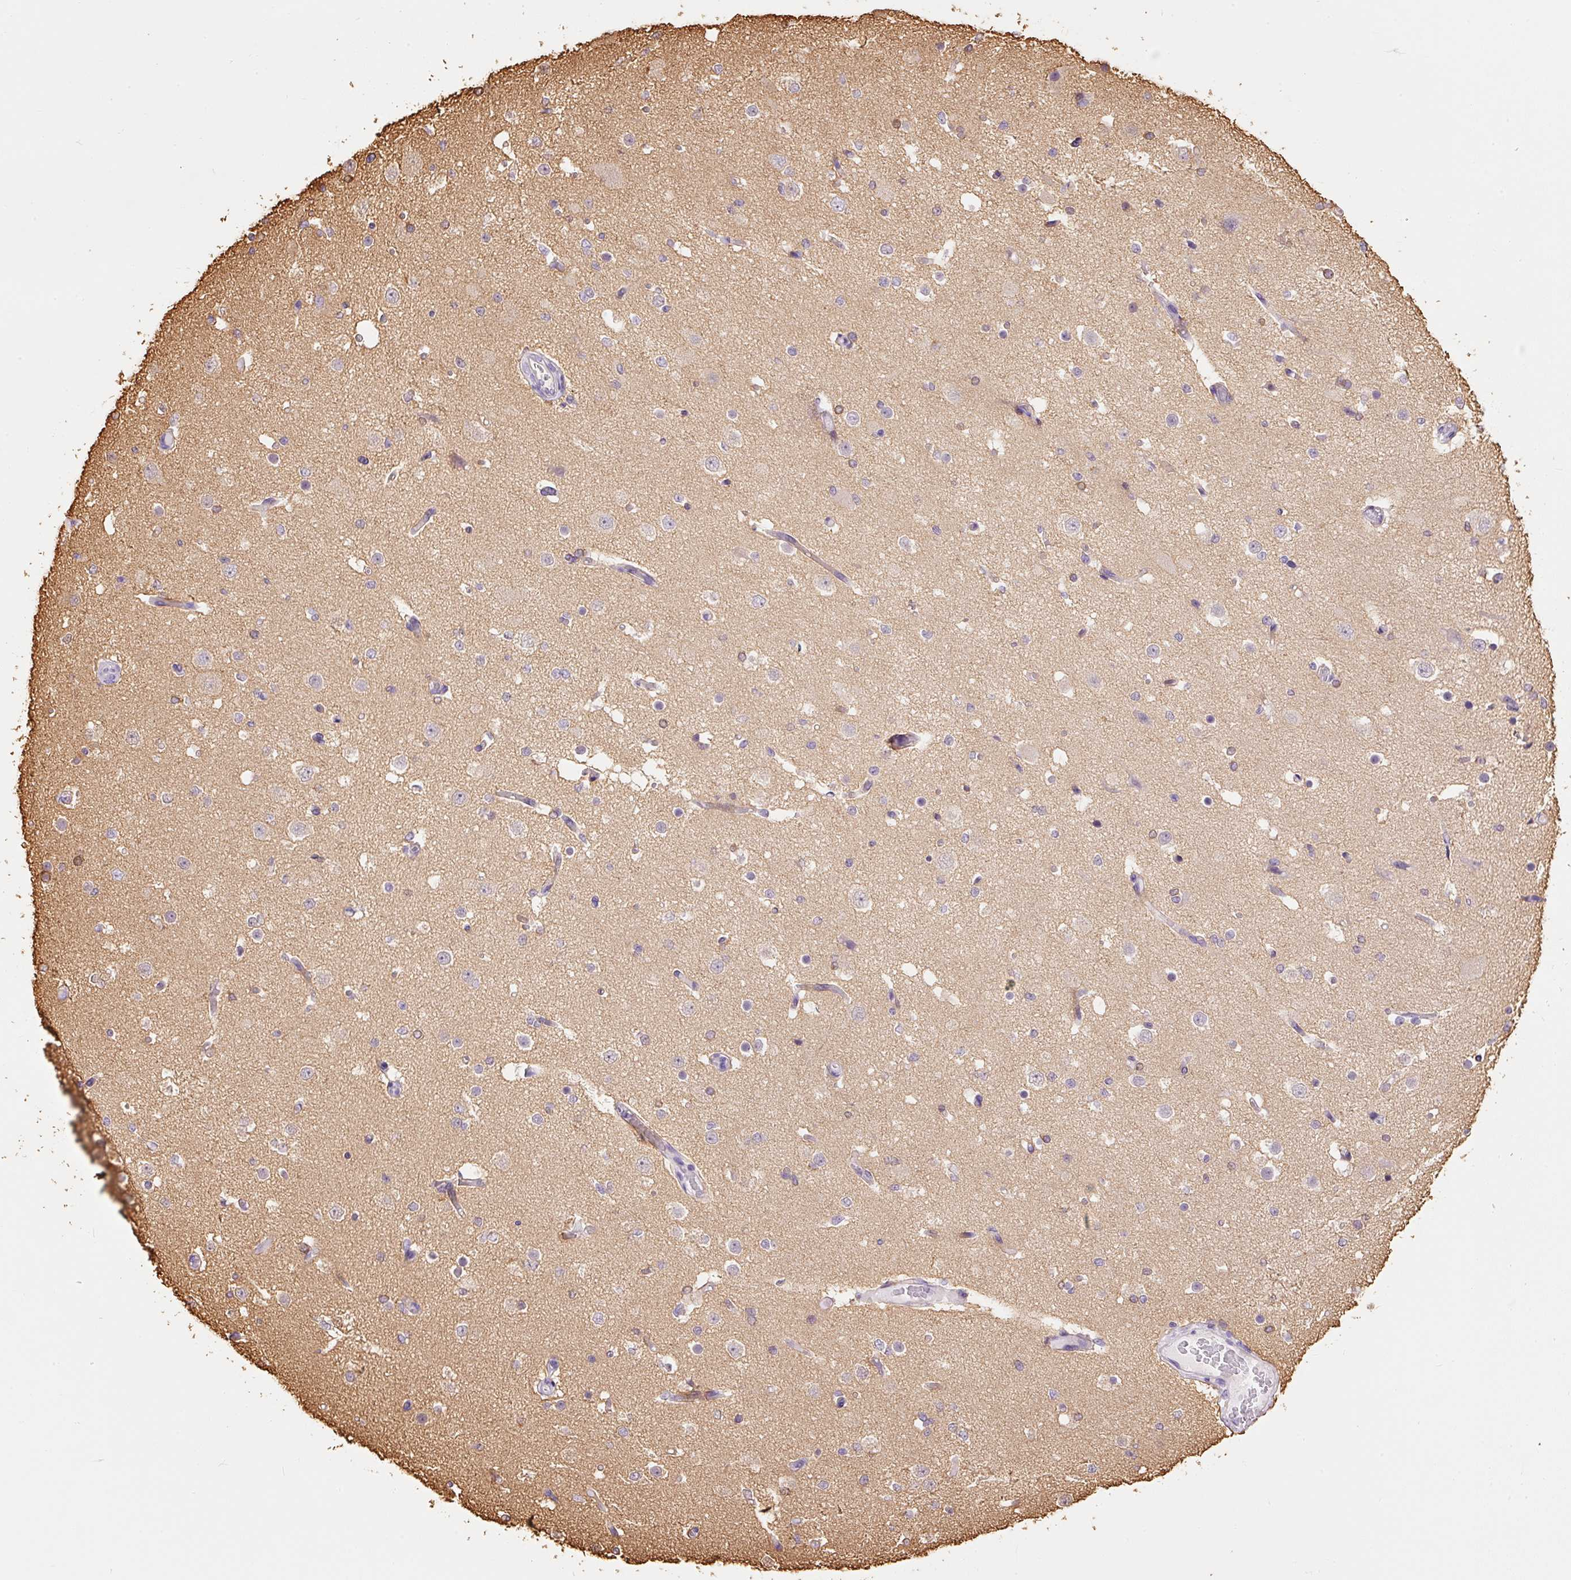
{"staining": {"intensity": "negative", "quantity": "none", "location": "none"}, "tissue": "cerebral cortex", "cell_type": "Endothelial cells", "image_type": "normal", "snomed": [{"axis": "morphology", "description": "Normal tissue, NOS"}, {"axis": "morphology", "description": "Inflammation, NOS"}, {"axis": "topography", "description": "Cerebral cortex"}], "caption": "Endothelial cells show no significant expression in unremarkable cerebral cortex. The staining is performed using DAB brown chromogen with nuclei counter-stained in using hematoxylin.", "gene": "ENSG00000249624", "patient": {"sex": "male", "age": 6}}